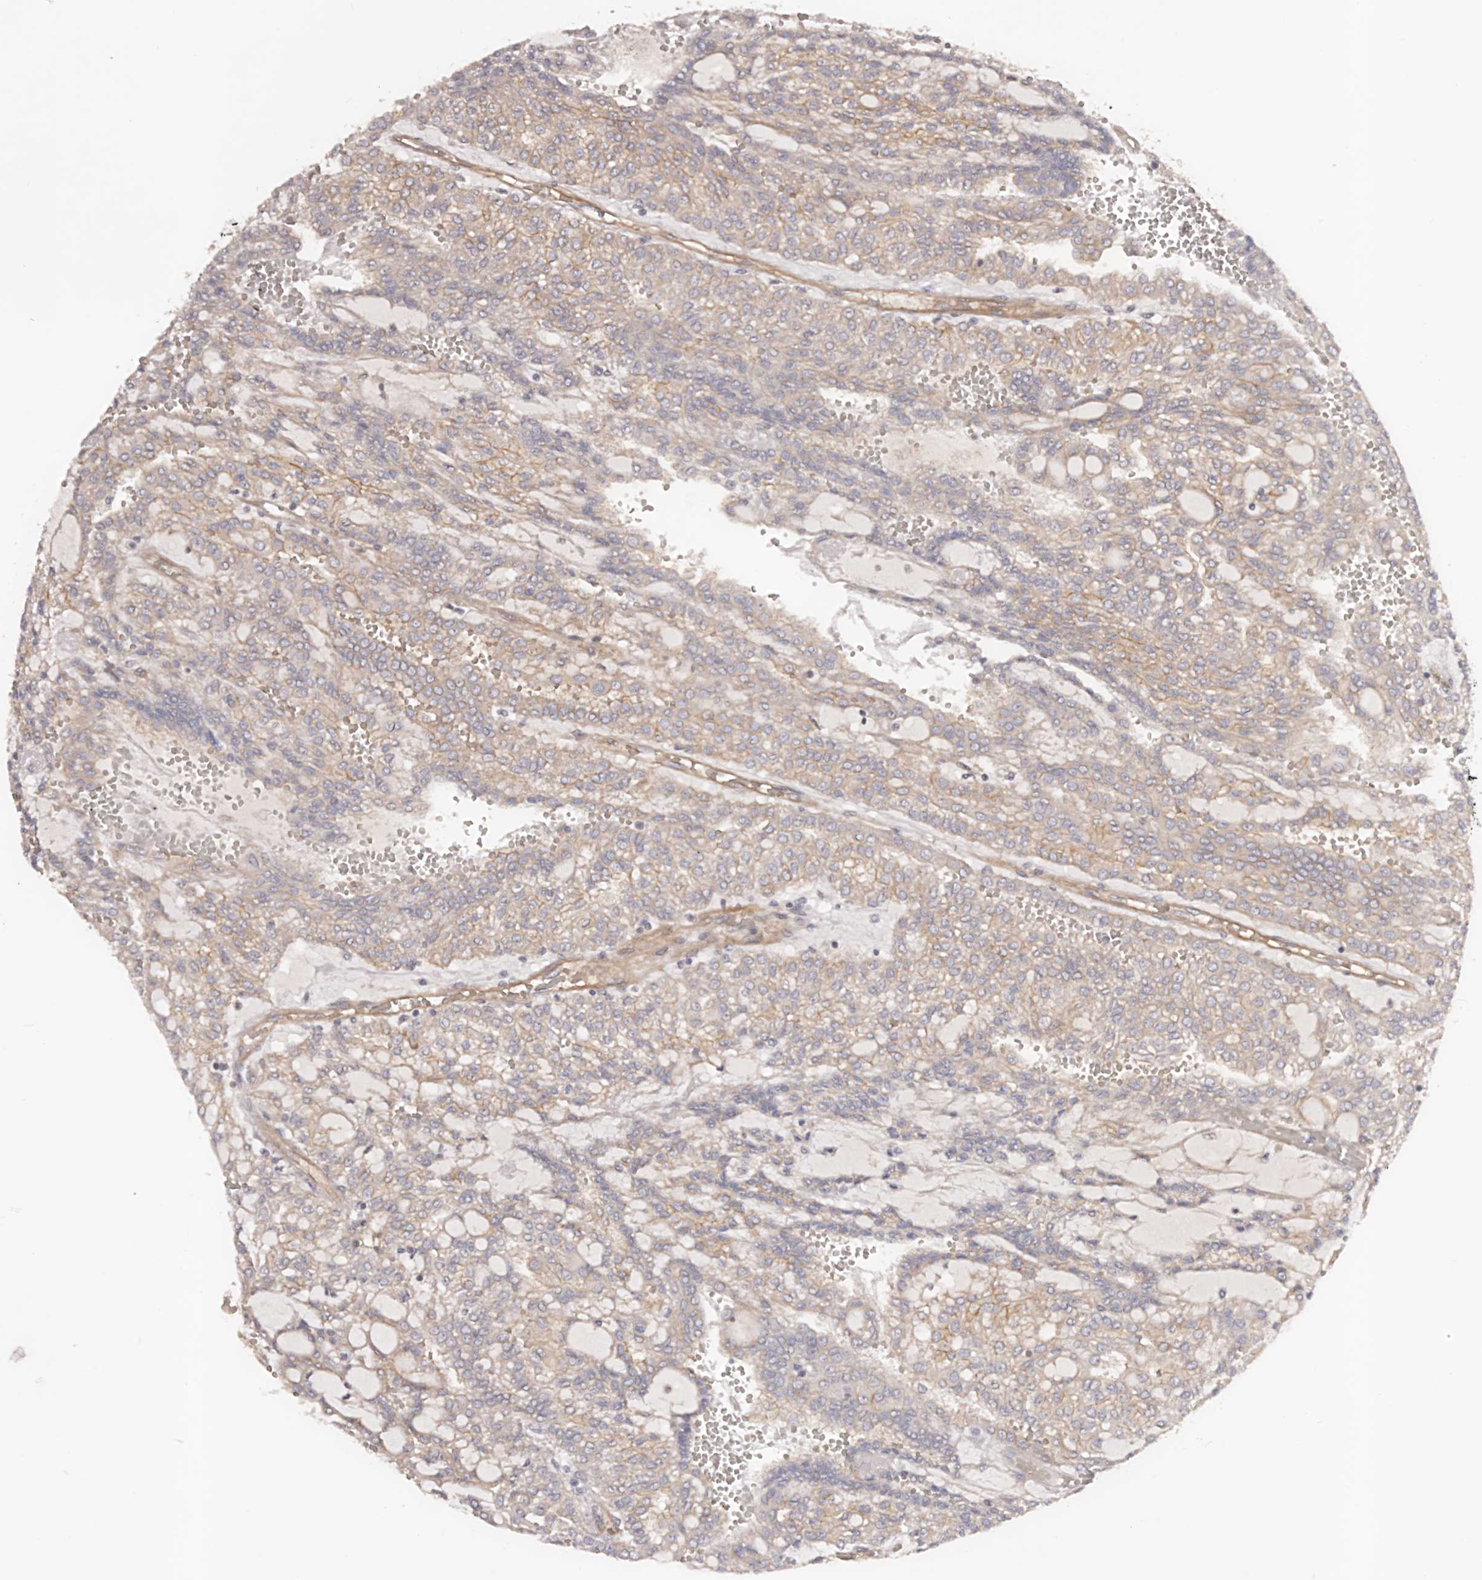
{"staining": {"intensity": "negative", "quantity": "none", "location": "none"}, "tissue": "renal cancer", "cell_type": "Tumor cells", "image_type": "cancer", "snomed": [{"axis": "morphology", "description": "Adenocarcinoma, NOS"}, {"axis": "topography", "description": "Kidney"}], "caption": "Micrograph shows no significant protein positivity in tumor cells of renal cancer (adenocarcinoma).", "gene": "DMRT2", "patient": {"sex": "male", "age": 63}}